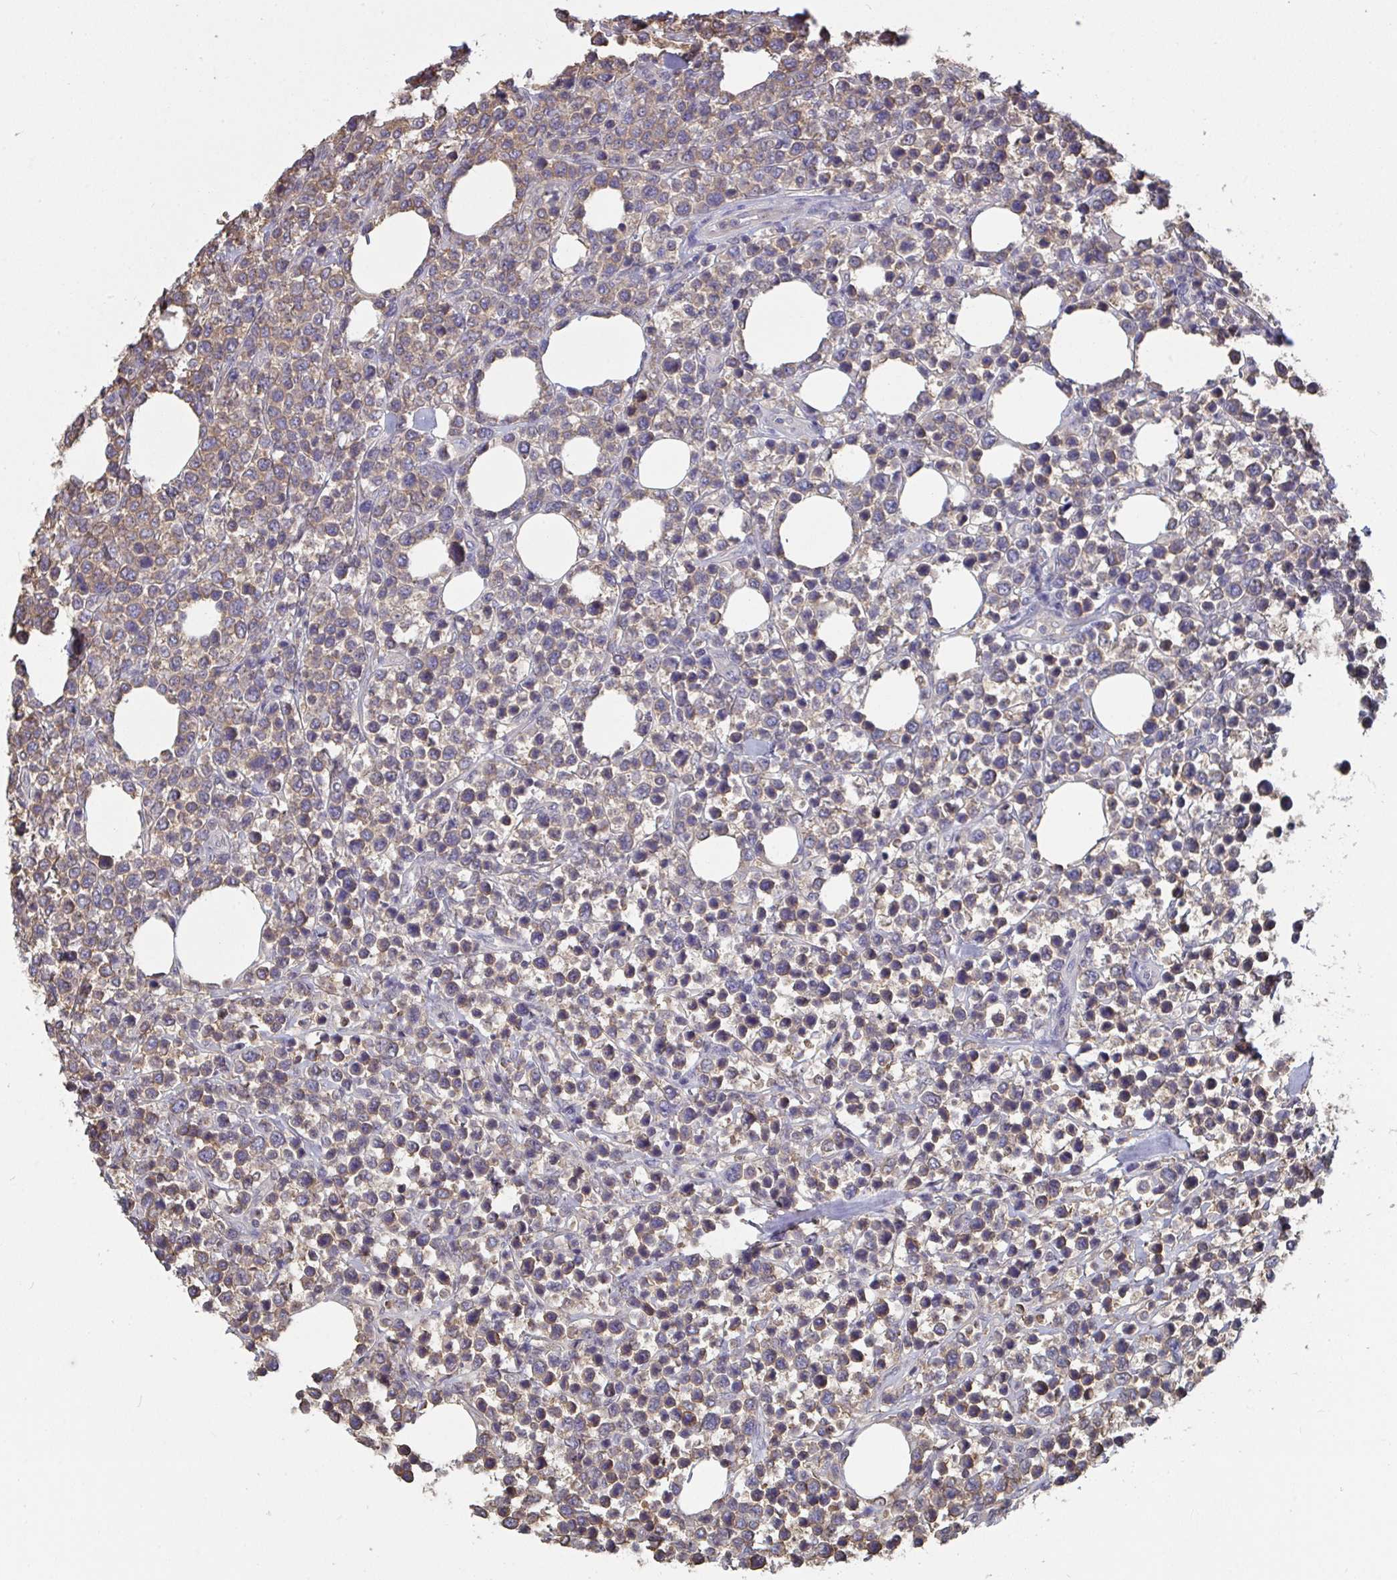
{"staining": {"intensity": "moderate", "quantity": ">75%", "location": "cytoplasmic/membranous"}, "tissue": "lymphoma", "cell_type": "Tumor cells", "image_type": "cancer", "snomed": [{"axis": "morphology", "description": "Malignant lymphoma, non-Hodgkin's type, High grade"}, {"axis": "topography", "description": "Soft tissue"}], "caption": "This is a photomicrograph of IHC staining of malignant lymphoma, non-Hodgkin's type (high-grade), which shows moderate expression in the cytoplasmic/membranous of tumor cells.", "gene": "TTC9C", "patient": {"sex": "female", "age": 56}}